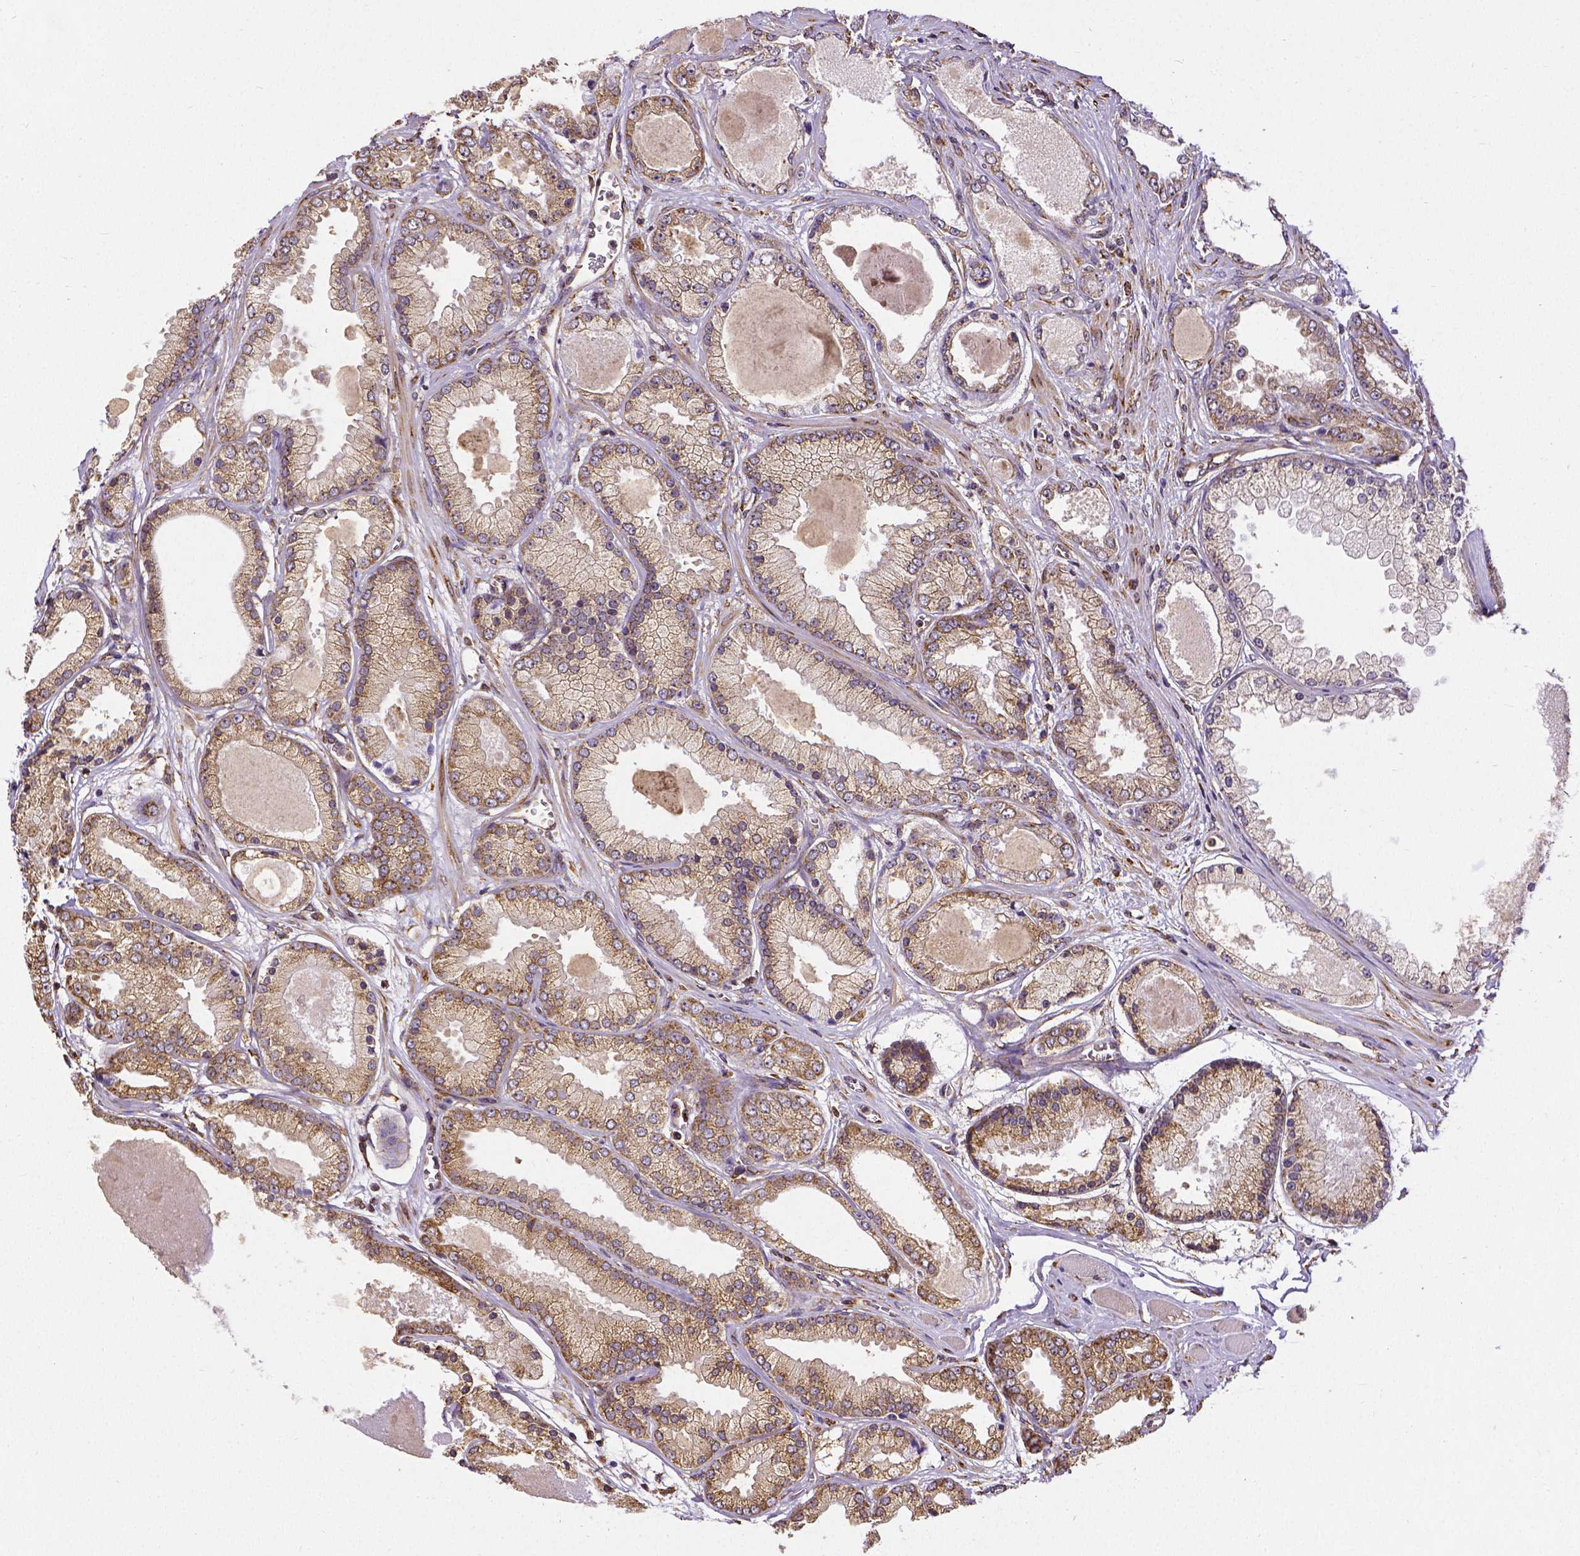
{"staining": {"intensity": "moderate", "quantity": ">75%", "location": "cytoplasmic/membranous"}, "tissue": "prostate cancer", "cell_type": "Tumor cells", "image_type": "cancer", "snomed": [{"axis": "morphology", "description": "Adenocarcinoma, High grade"}, {"axis": "topography", "description": "Prostate"}], "caption": "About >75% of tumor cells in human adenocarcinoma (high-grade) (prostate) demonstrate moderate cytoplasmic/membranous protein positivity as visualized by brown immunohistochemical staining.", "gene": "MTDH", "patient": {"sex": "male", "age": 67}}